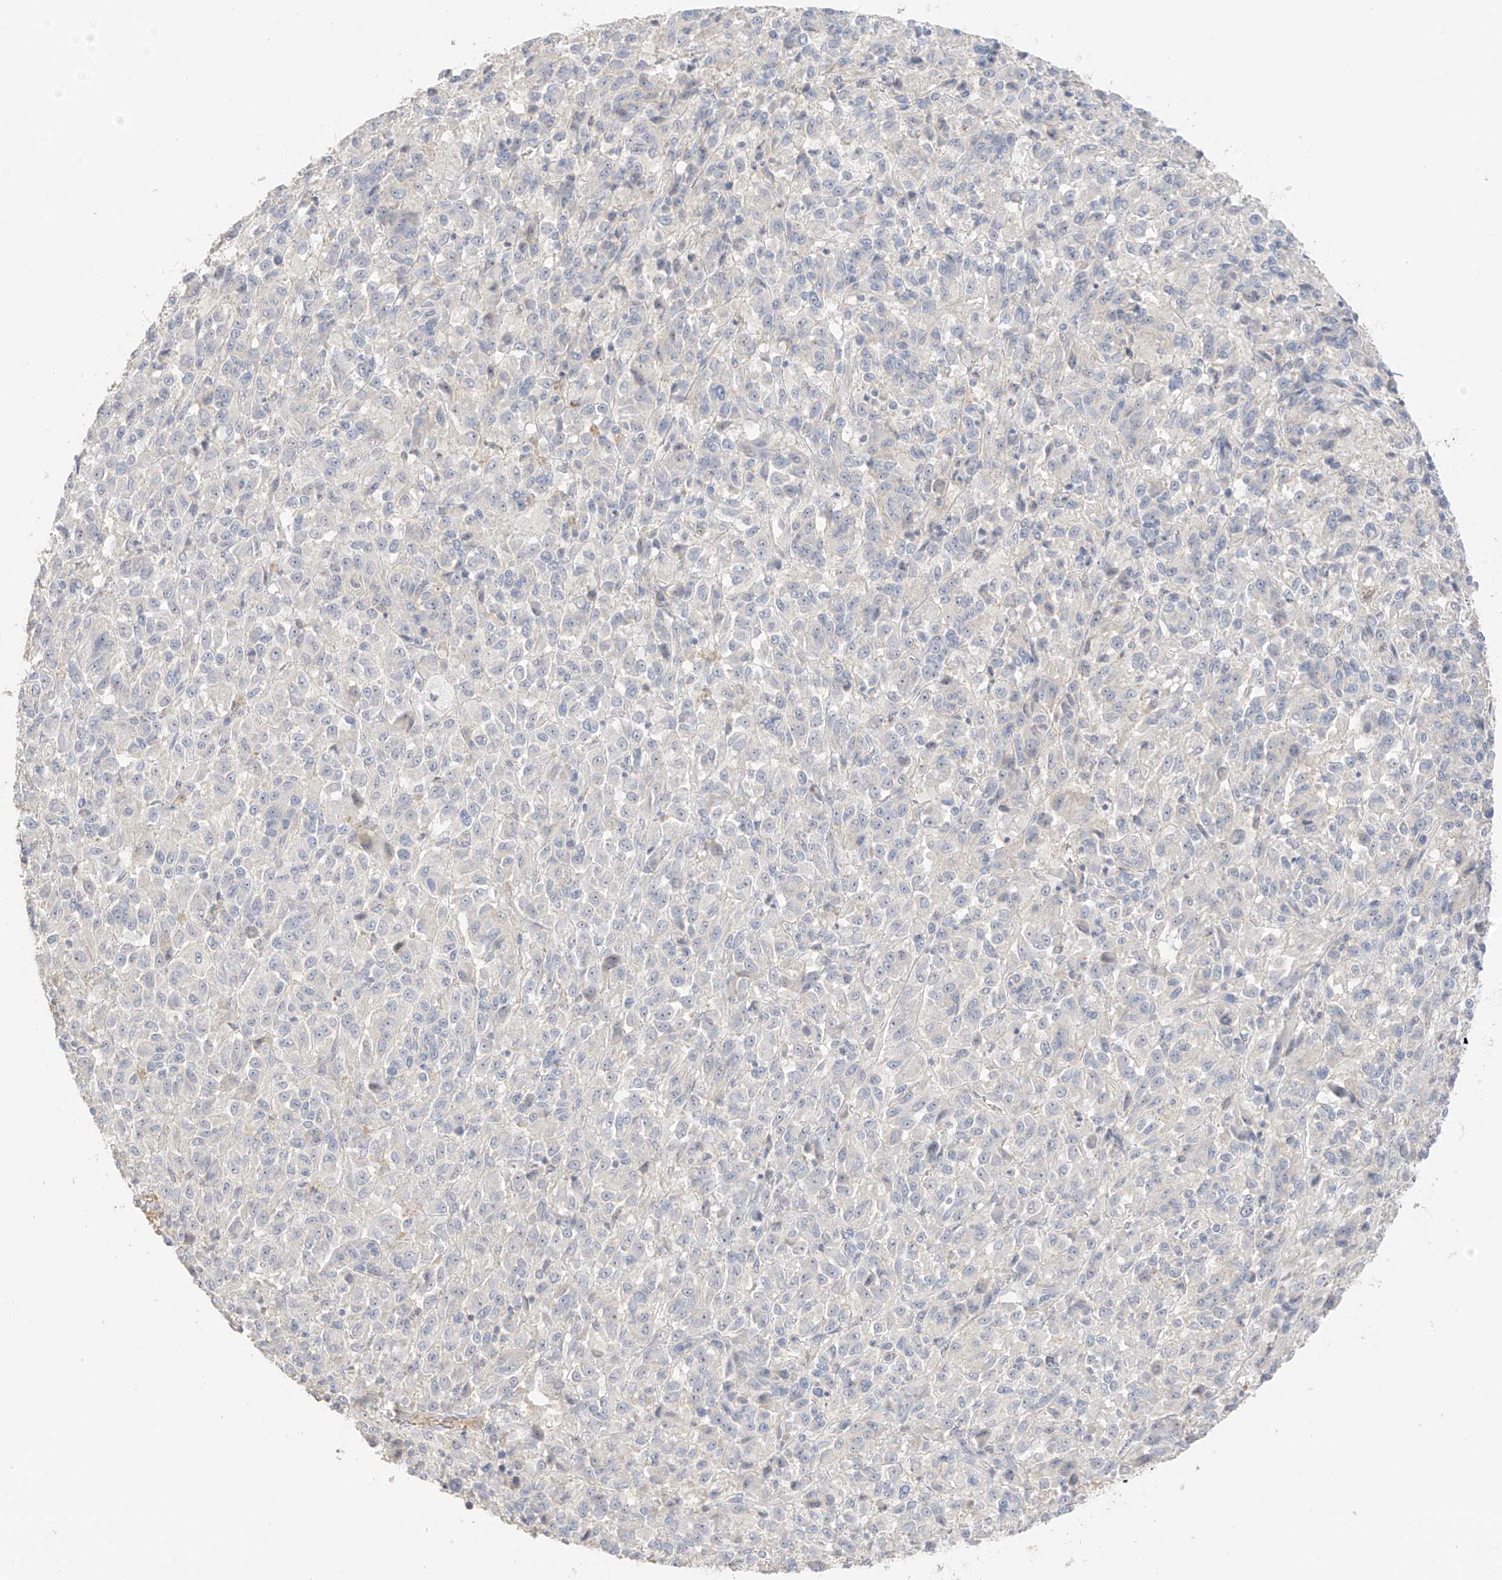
{"staining": {"intensity": "negative", "quantity": "none", "location": "none"}, "tissue": "melanoma", "cell_type": "Tumor cells", "image_type": "cancer", "snomed": [{"axis": "morphology", "description": "Malignant melanoma, Metastatic site"}, {"axis": "topography", "description": "Lung"}], "caption": "DAB (3,3'-diaminobenzidine) immunohistochemical staining of human malignant melanoma (metastatic site) demonstrates no significant positivity in tumor cells.", "gene": "ZBTB41", "patient": {"sex": "male", "age": 64}}